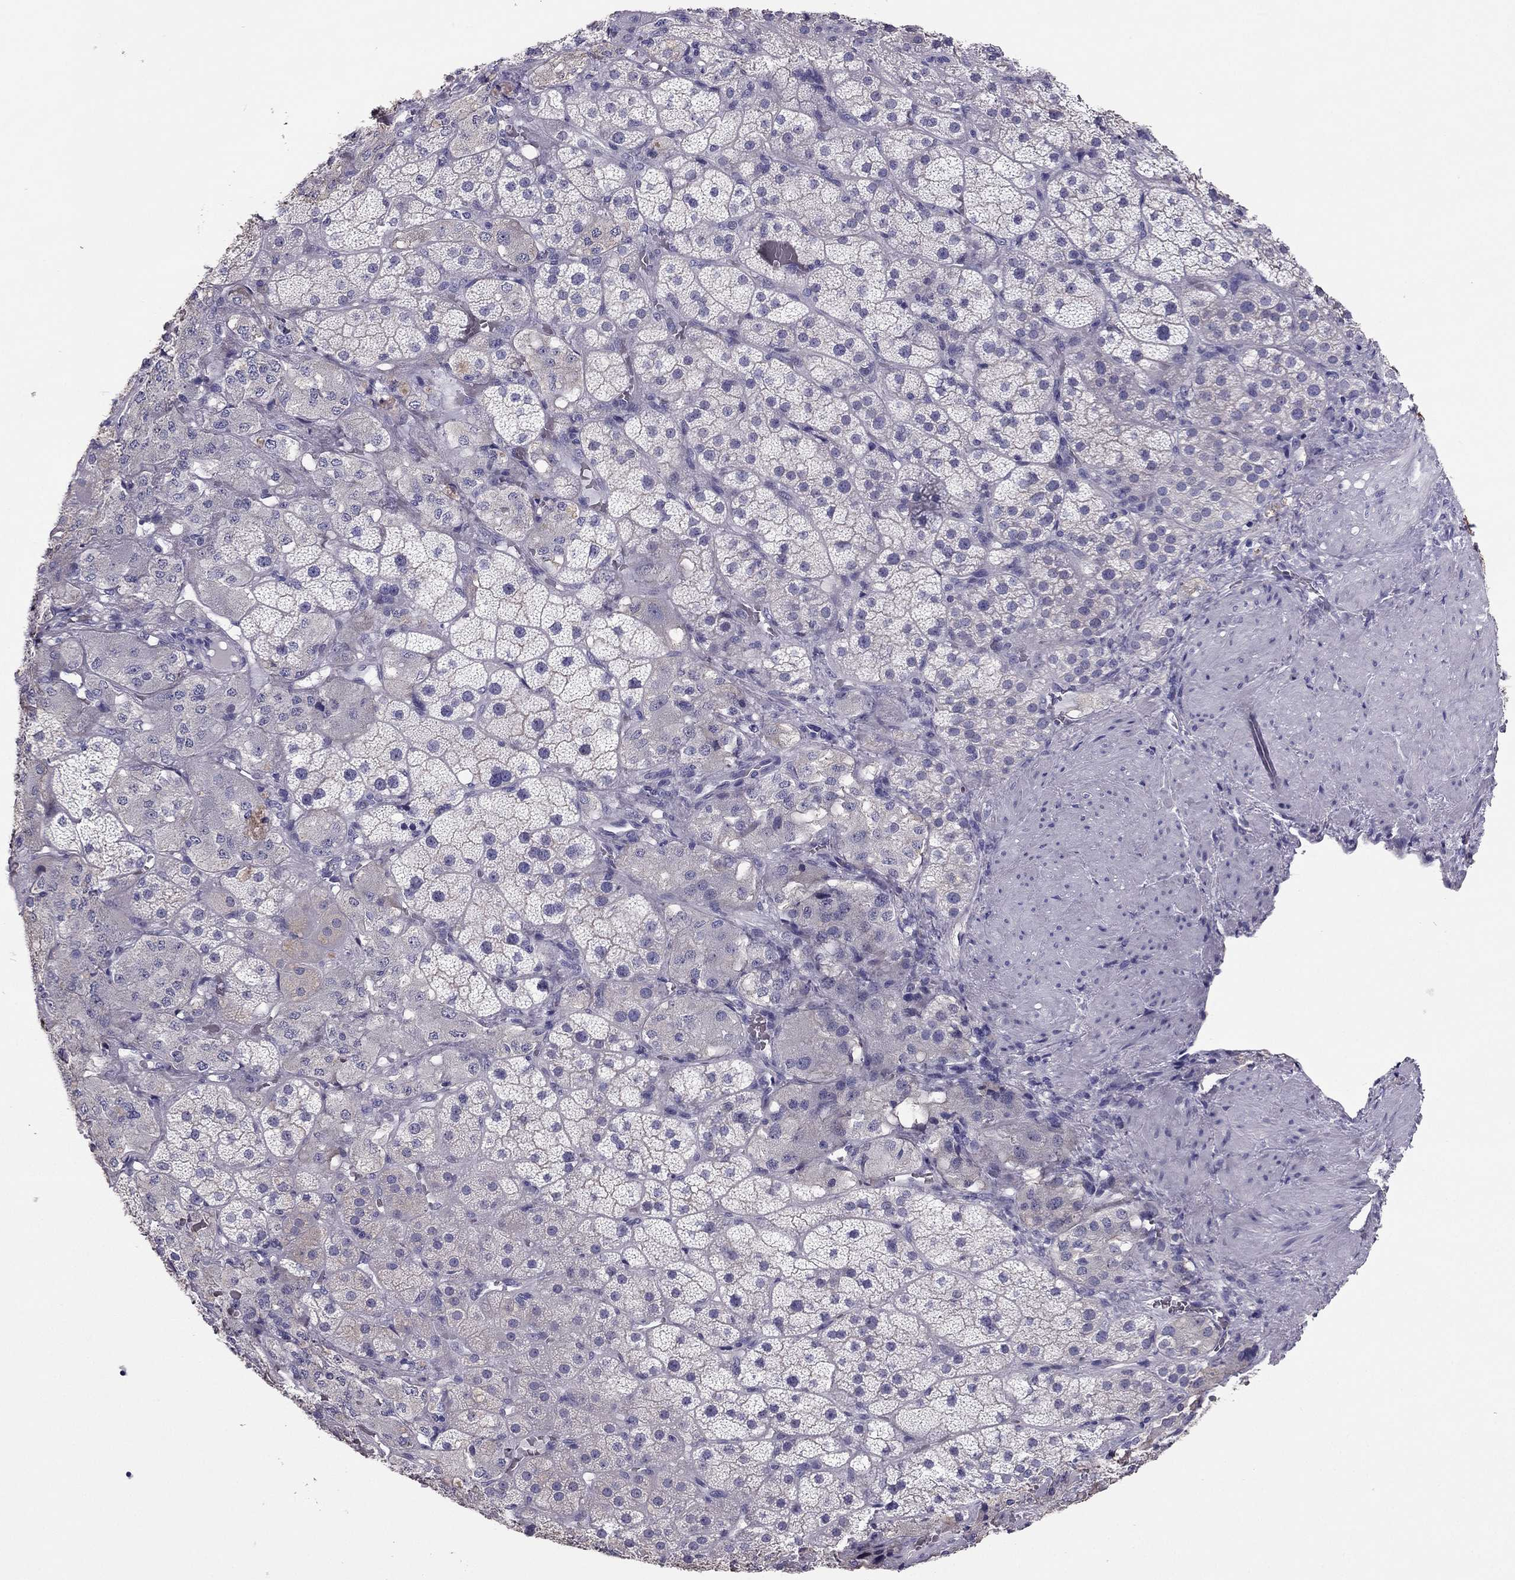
{"staining": {"intensity": "negative", "quantity": "none", "location": "none"}, "tissue": "adrenal gland", "cell_type": "Glandular cells", "image_type": "normal", "snomed": [{"axis": "morphology", "description": "Normal tissue, NOS"}, {"axis": "topography", "description": "Adrenal gland"}], "caption": "High power microscopy image of an immunohistochemistry (IHC) photomicrograph of unremarkable adrenal gland, revealing no significant positivity in glandular cells. The staining was performed using DAB (3,3'-diaminobenzidine) to visualize the protein expression in brown, while the nuclei were stained in blue with hematoxylin (Magnification: 20x).", "gene": "PDE6A", "patient": {"sex": "male", "age": 57}}